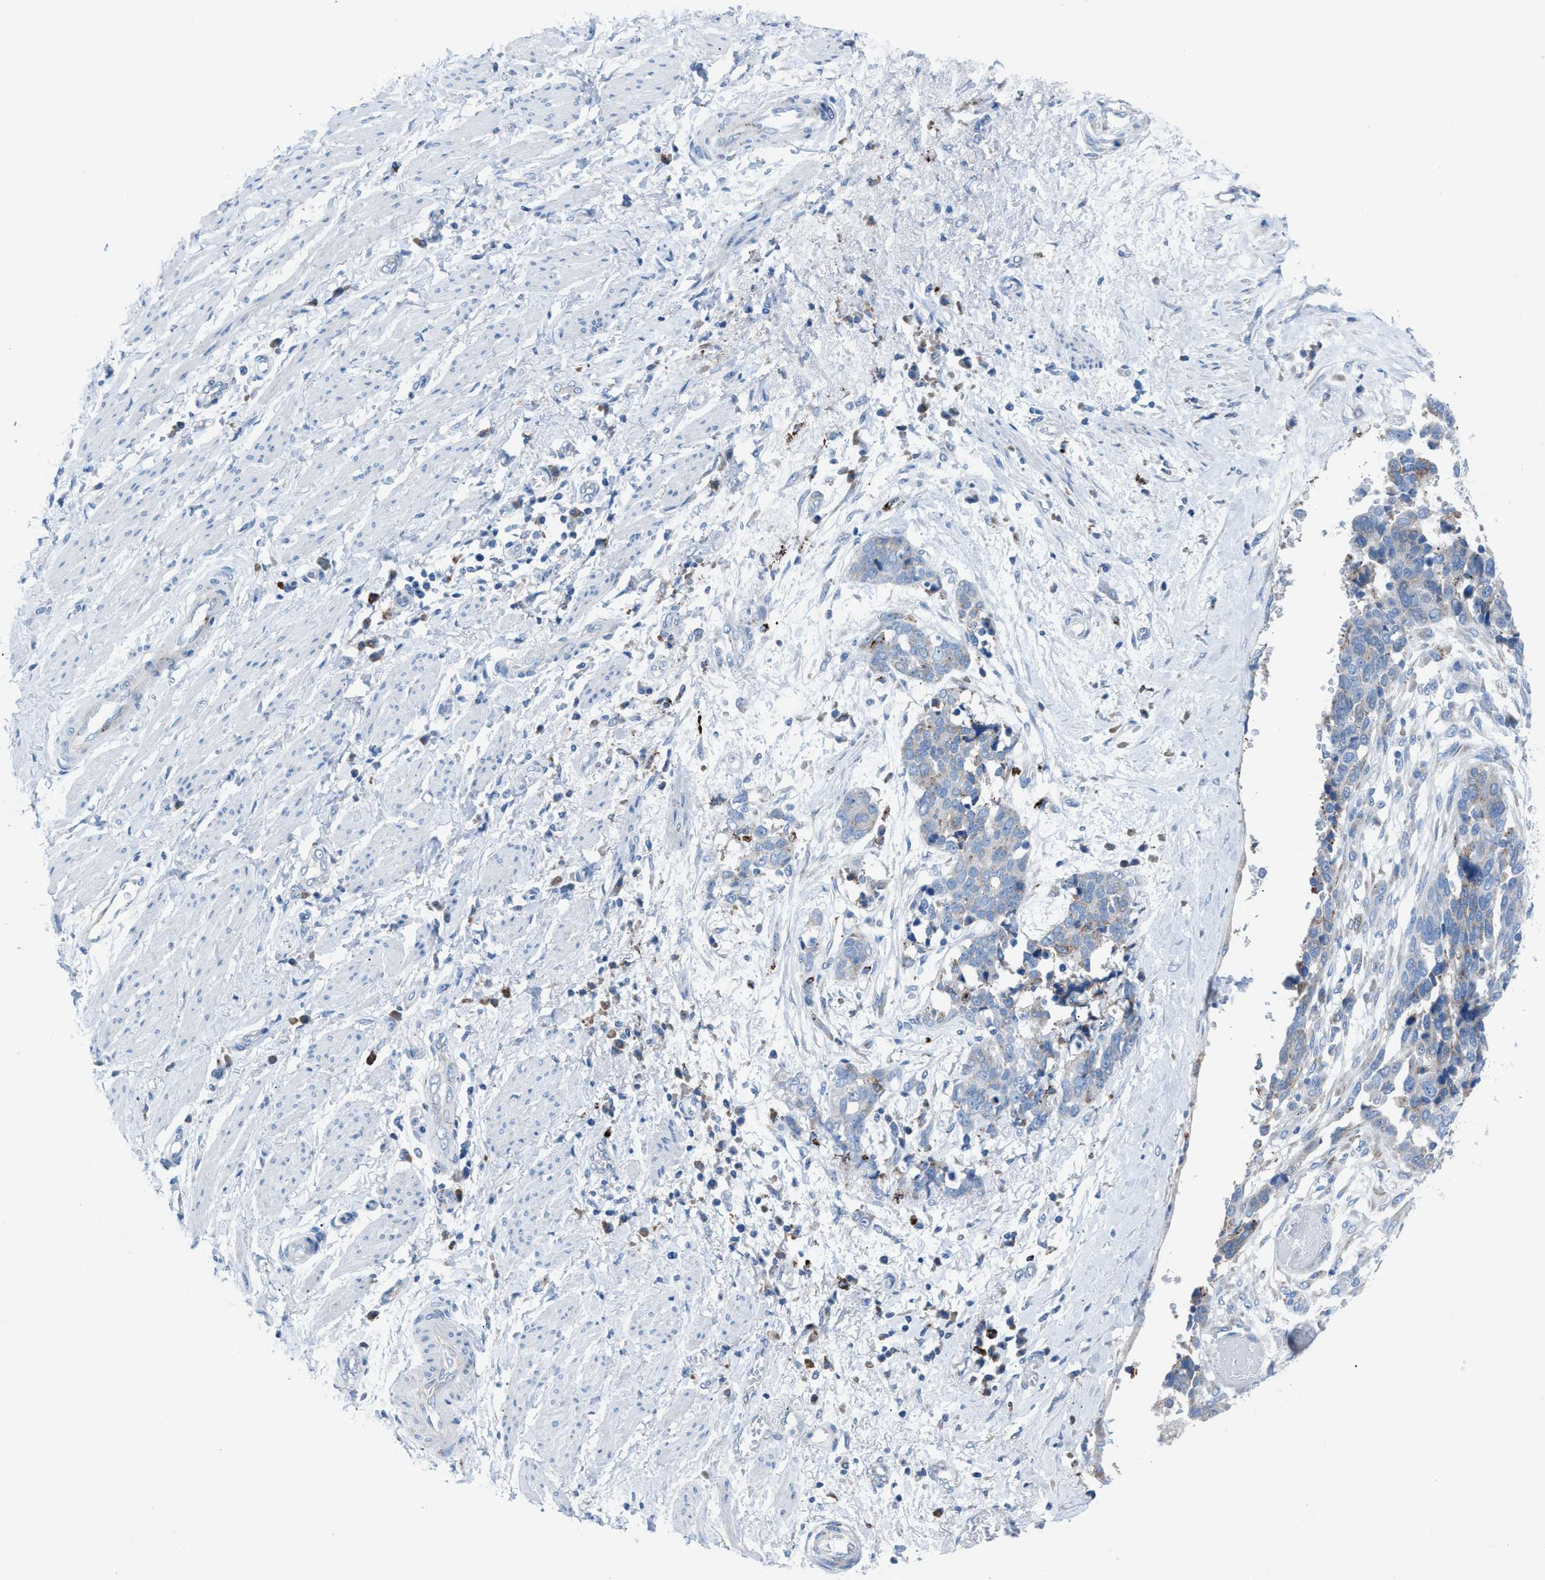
{"staining": {"intensity": "weak", "quantity": "<25%", "location": "cytoplasmic/membranous"}, "tissue": "ovarian cancer", "cell_type": "Tumor cells", "image_type": "cancer", "snomed": [{"axis": "morphology", "description": "Cystadenocarcinoma, serous, NOS"}, {"axis": "topography", "description": "Ovary"}], "caption": "DAB (3,3'-diaminobenzidine) immunohistochemical staining of human ovarian cancer reveals no significant expression in tumor cells.", "gene": "CD1B", "patient": {"sex": "female", "age": 44}}